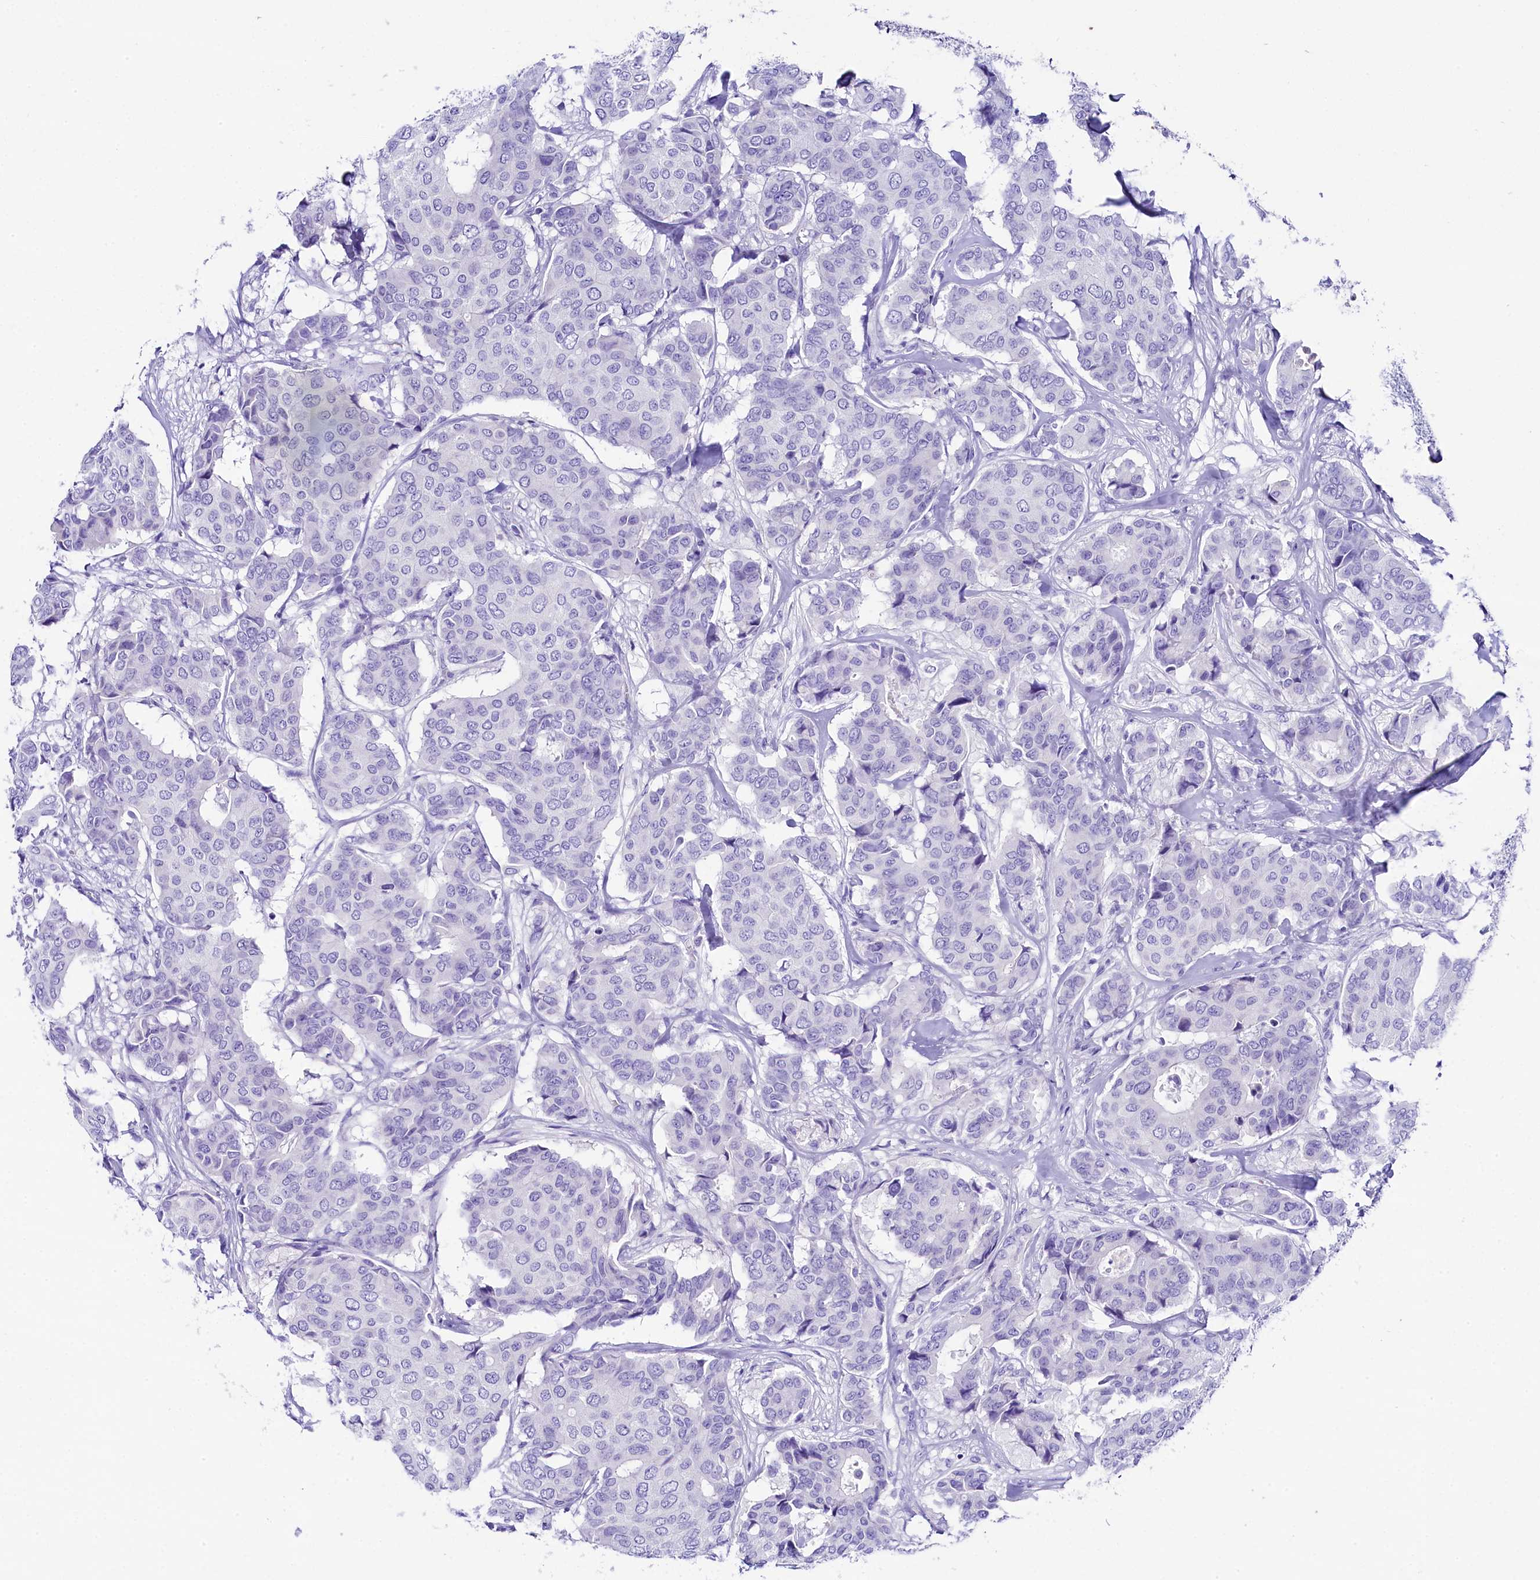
{"staining": {"intensity": "negative", "quantity": "none", "location": "none"}, "tissue": "breast cancer", "cell_type": "Tumor cells", "image_type": "cancer", "snomed": [{"axis": "morphology", "description": "Duct carcinoma"}, {"axis": "topography", "description": "Breast"}], "caption": "IHC photomicrograph of breast invasive ductal carcinoma stained for a protein (brown), which reveals no staining in tumor cells. (Brightfield microscopy of DAB (3,3'-diaminobenzidine) immunohistochemistry (IHC) at high magnification).", "gene": "SKIDA1", "patient": {"sex": "female", "age": 75}}